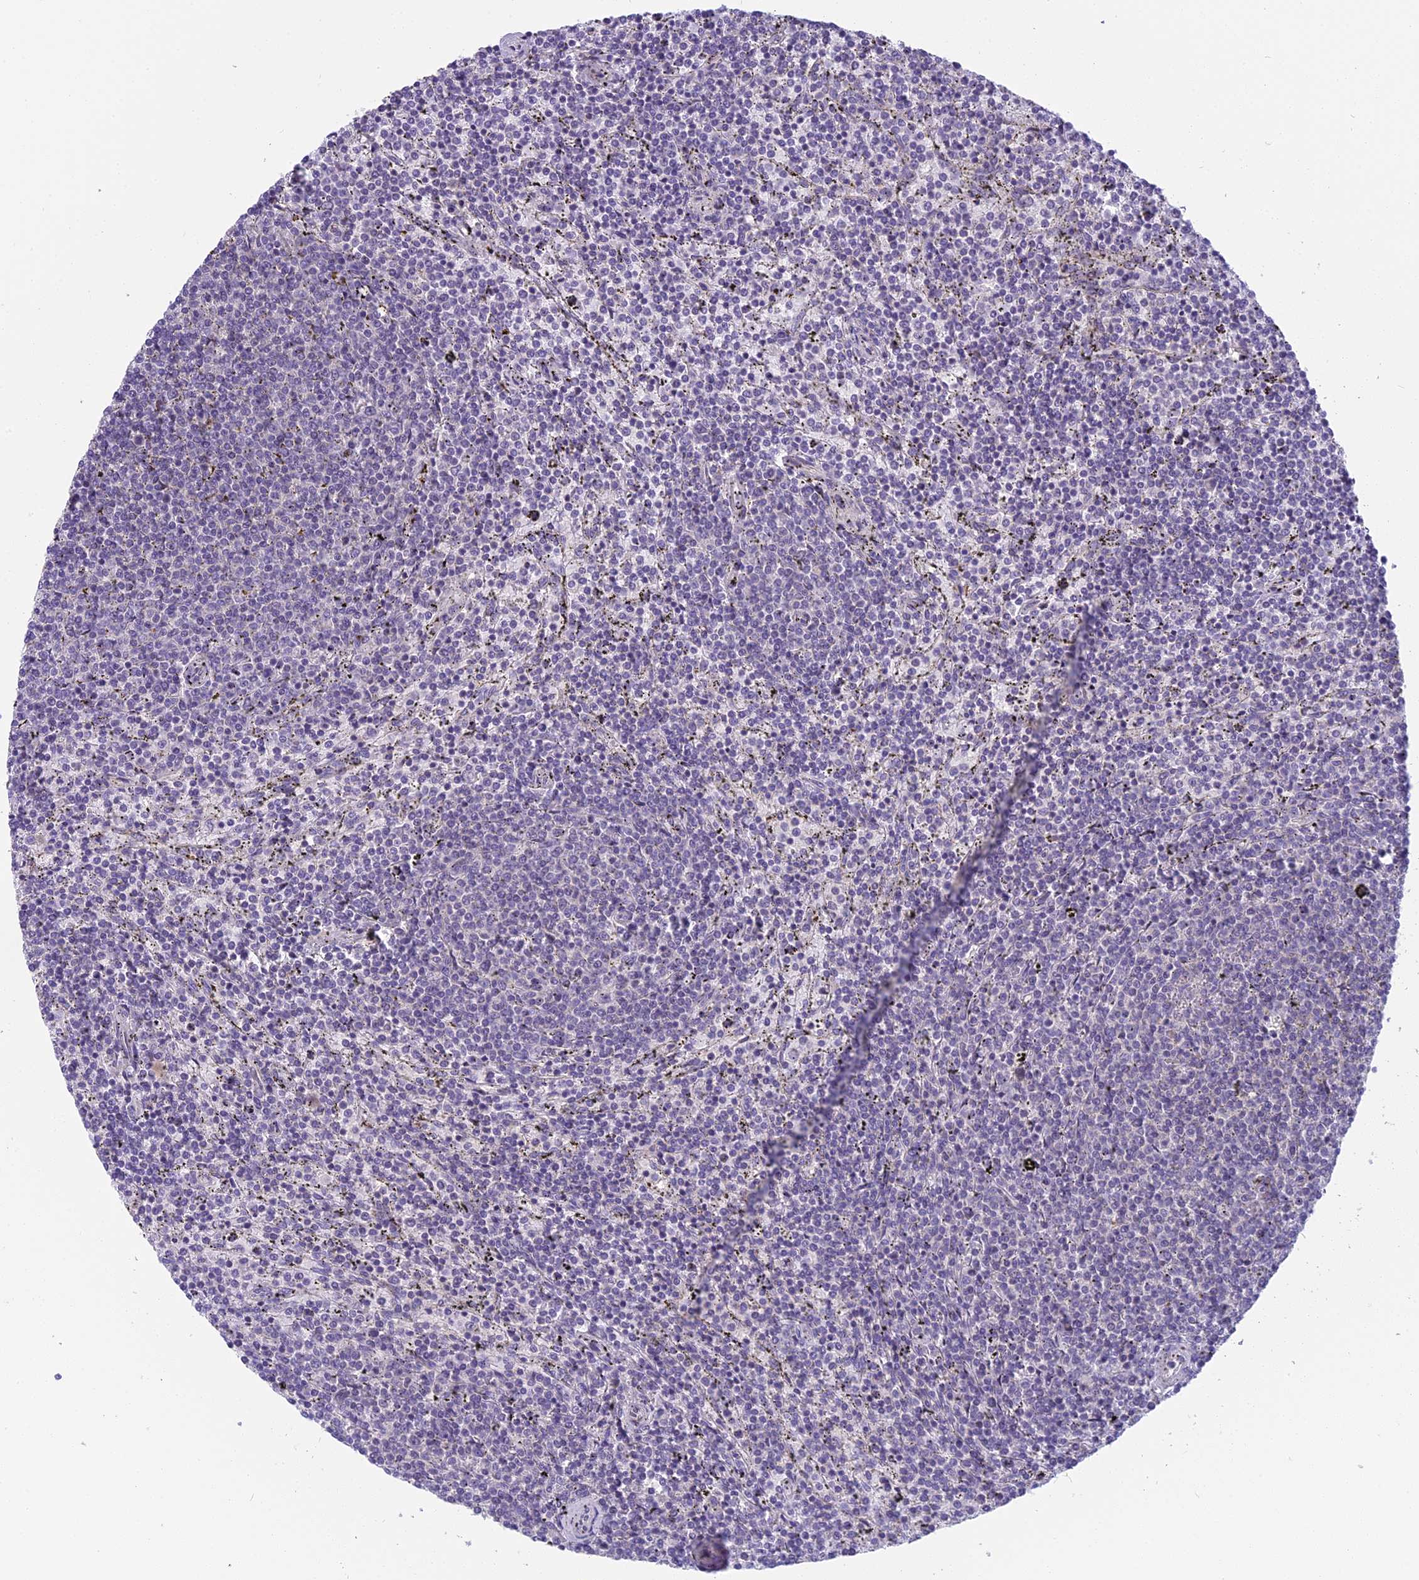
{"staining": {"intensity": "negative", "quantity": "none", "location": "none"}, "tissue": "lymphoma", "cell_type": "Tumor cells", "image_type": "cancer", "snomed": [{"axis": "morphology", "description": "Malignant lymphoma, non-Hodgkin's type, Low grade"}, {"axis": "topography", "description": "Spleen"}], "caption": "Tumor cells show no significant protein staining in lymphoma.", "gene": "ARHGEF37", "patient": {"sex": "female", "age": 50}}